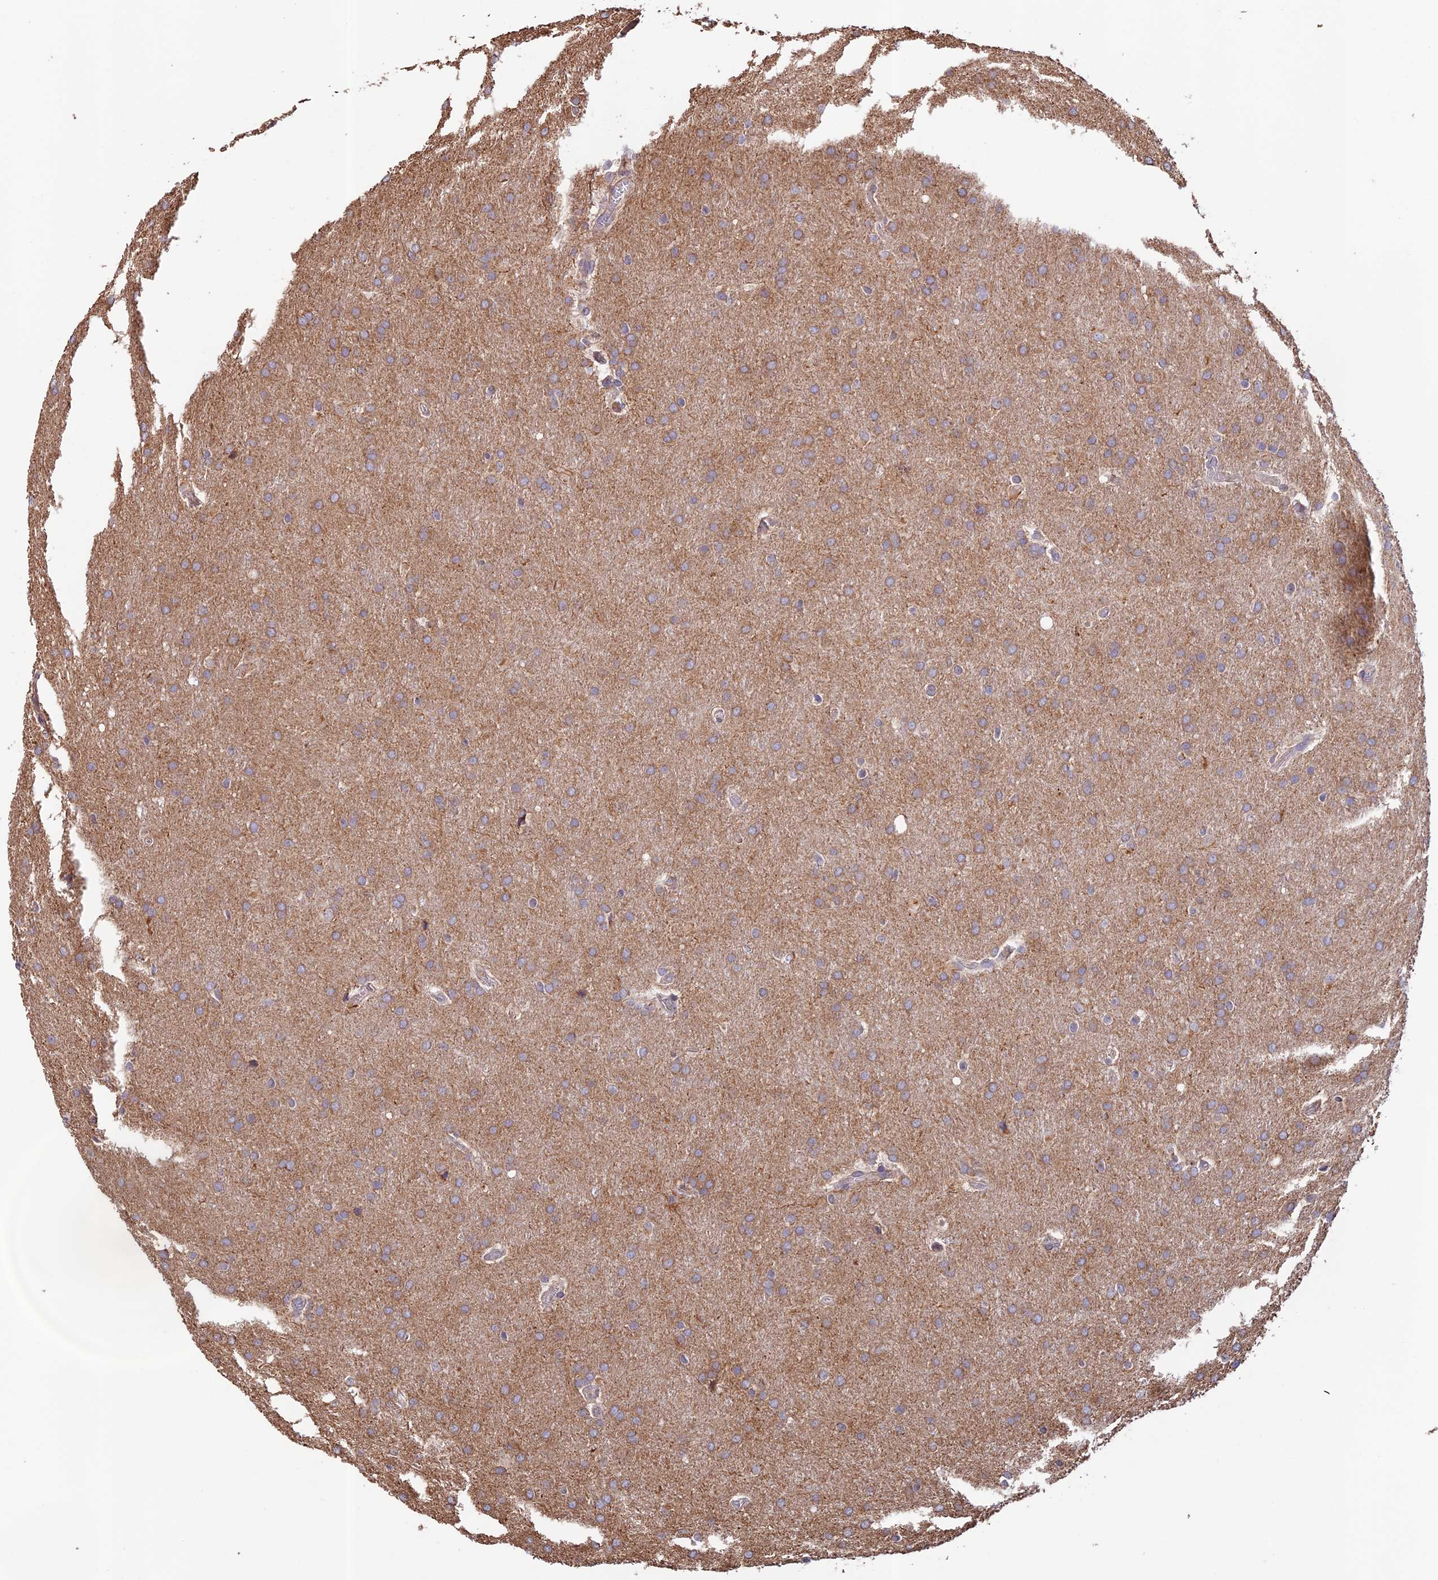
{"staining": {"intensity": "moderate", "quantity": ">75%", "location": "cytoplasmic/membranous"}, "tissue": "glioma", "cell_type": "Tumor cells", "image_type": "cancer", "snomed": [{"axis": "morphology", "description": "Glioma, malignant, Low grade"}, {"axis": "topography", "description": "Brain"}], "caption": "This histopathology image displays immunohistochemistry staining of human malignant glioma (low-grade), with medium moderate cytoplasmic/membranous positivity in approximately >75% of tumor cells.", "gene": "EMC3", "patient": {"sex": "female", "age": 32}}